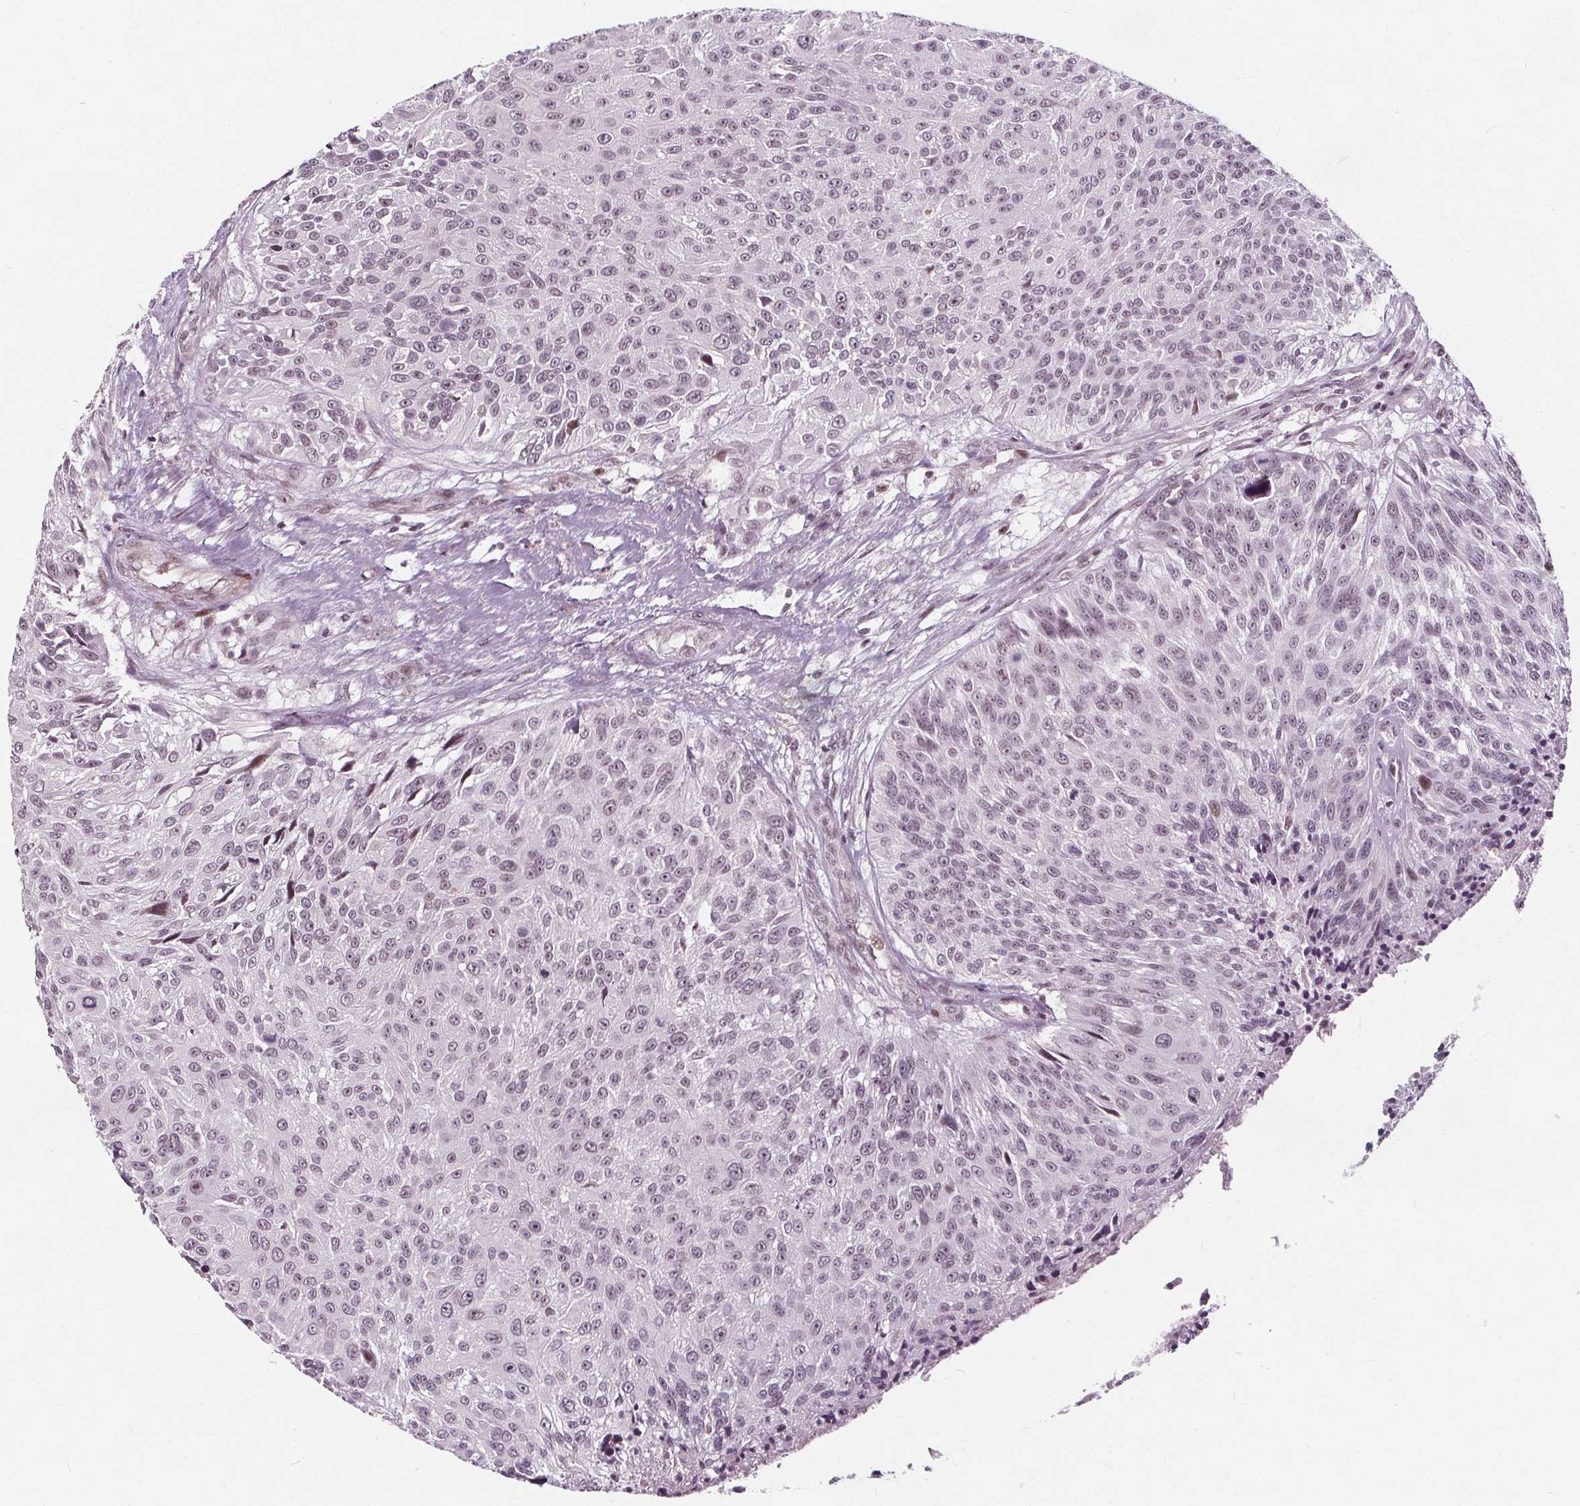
{"staining": {"intensity": "moderate", "quantity": "25%-75%", "location": "nuclear"}, "tissue": "urothelial cancer", "cell_type": "Tumor cells", "image_type": "cancer", "snomed": [{"axis": "morphology", "description": "Urothelial carcinoma, NOS"}, {"axis": "topography", "description": "Urinary bladder"}], "caption": "This image reveals immunohistochemistry (IHC) staining of human urothelial cancer, with medium moderate nuclear expression in approximately 25%-75% of tumor cells.", "gene": "TAF6L", "patient": {"sex": "male", "age": 55}}